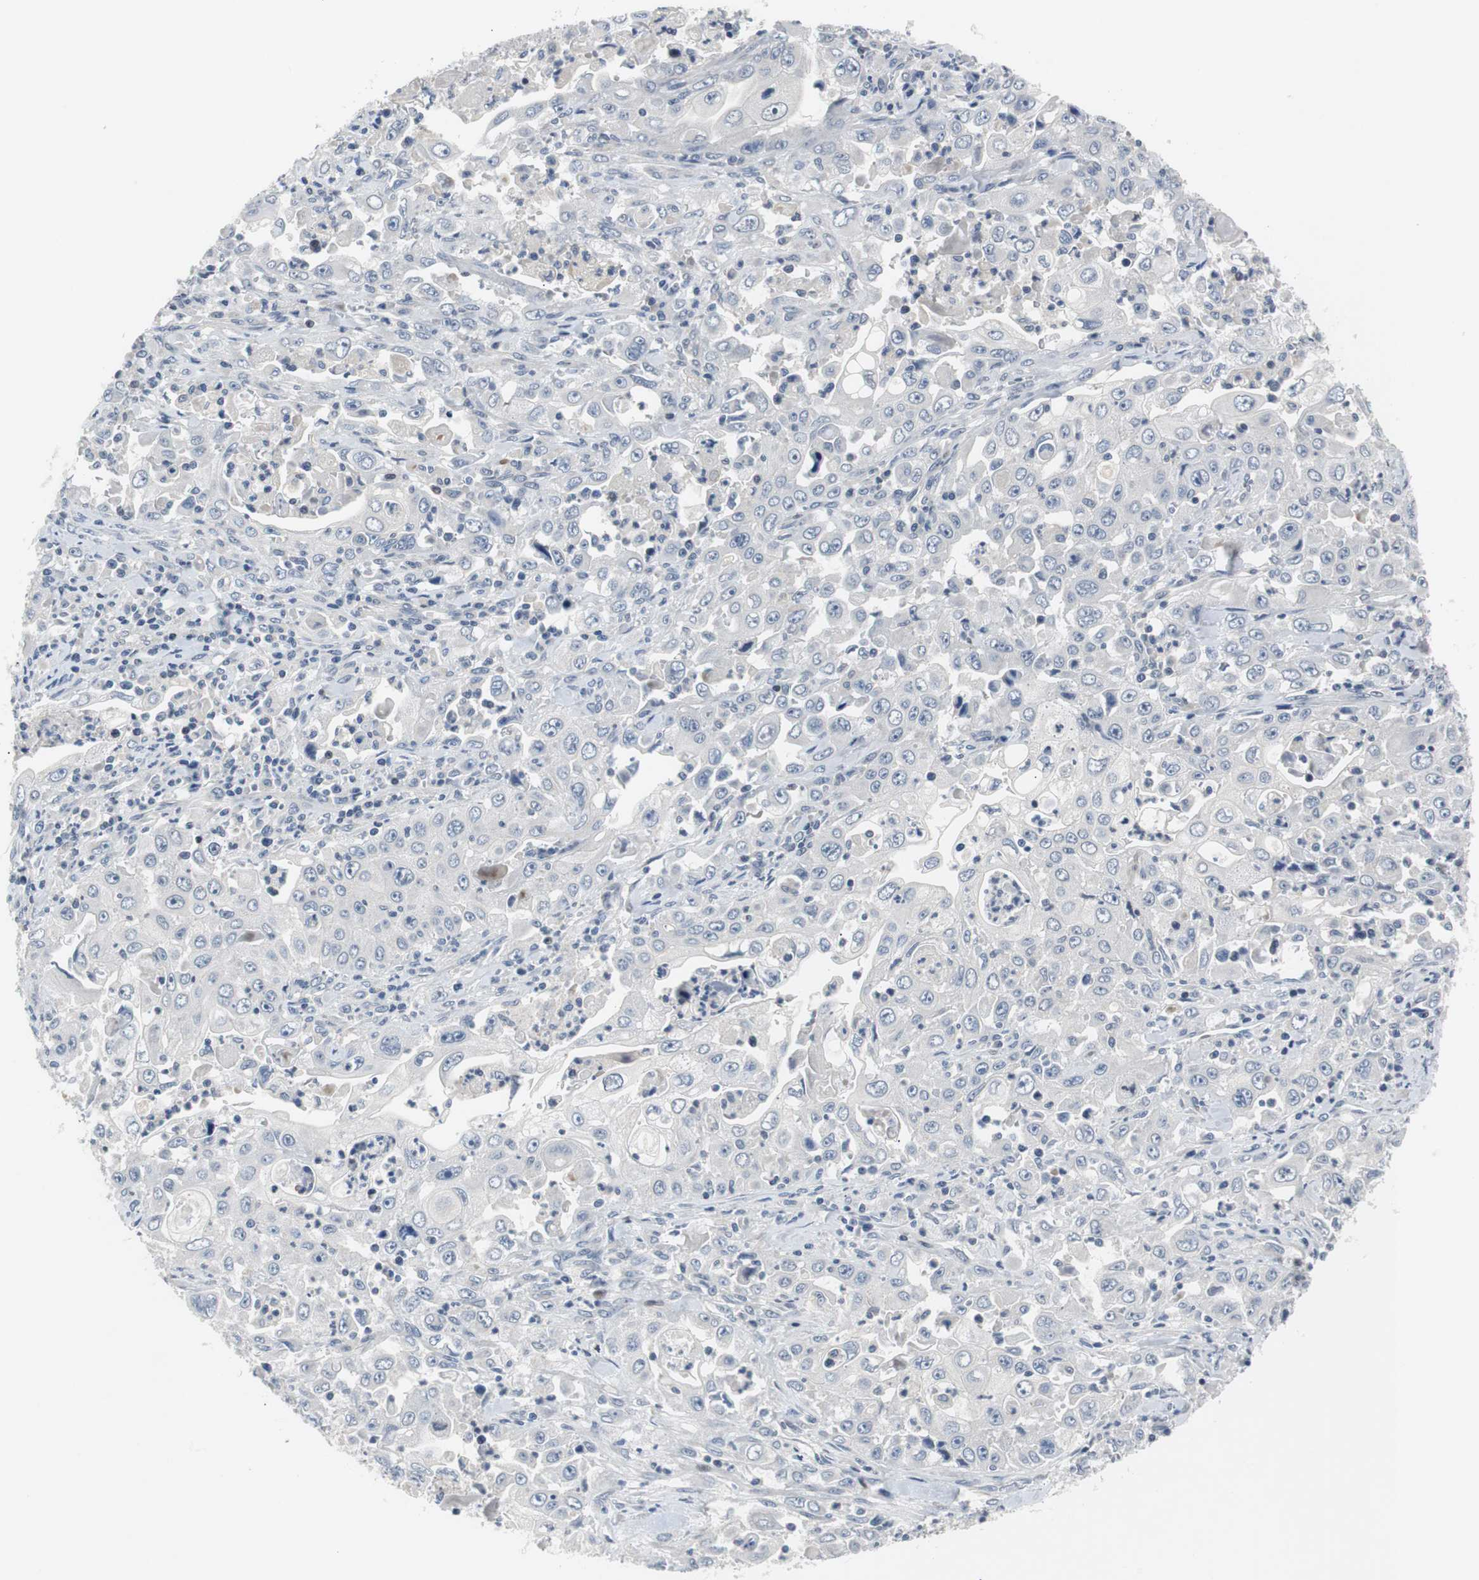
{"staining": {"intensity": "negative", "quantity": "none", "location": "none"}, "tissue": "pancreatic cancer", "cell_type": "Tumor cells", "image_type": "cancer", "snomed": [{"axis": "morphology", "description": "Adenocarcinoma, NOS"}, {"axis": "topography", "description": "Pancreas"}], "caption": "The immunohistochemistry image has no significant staining in tumor cells of adenocarcinoma (pancreatic) tissue.", "gene": "MAP2K4", "patient": {"sex": "male", "age": 70}}